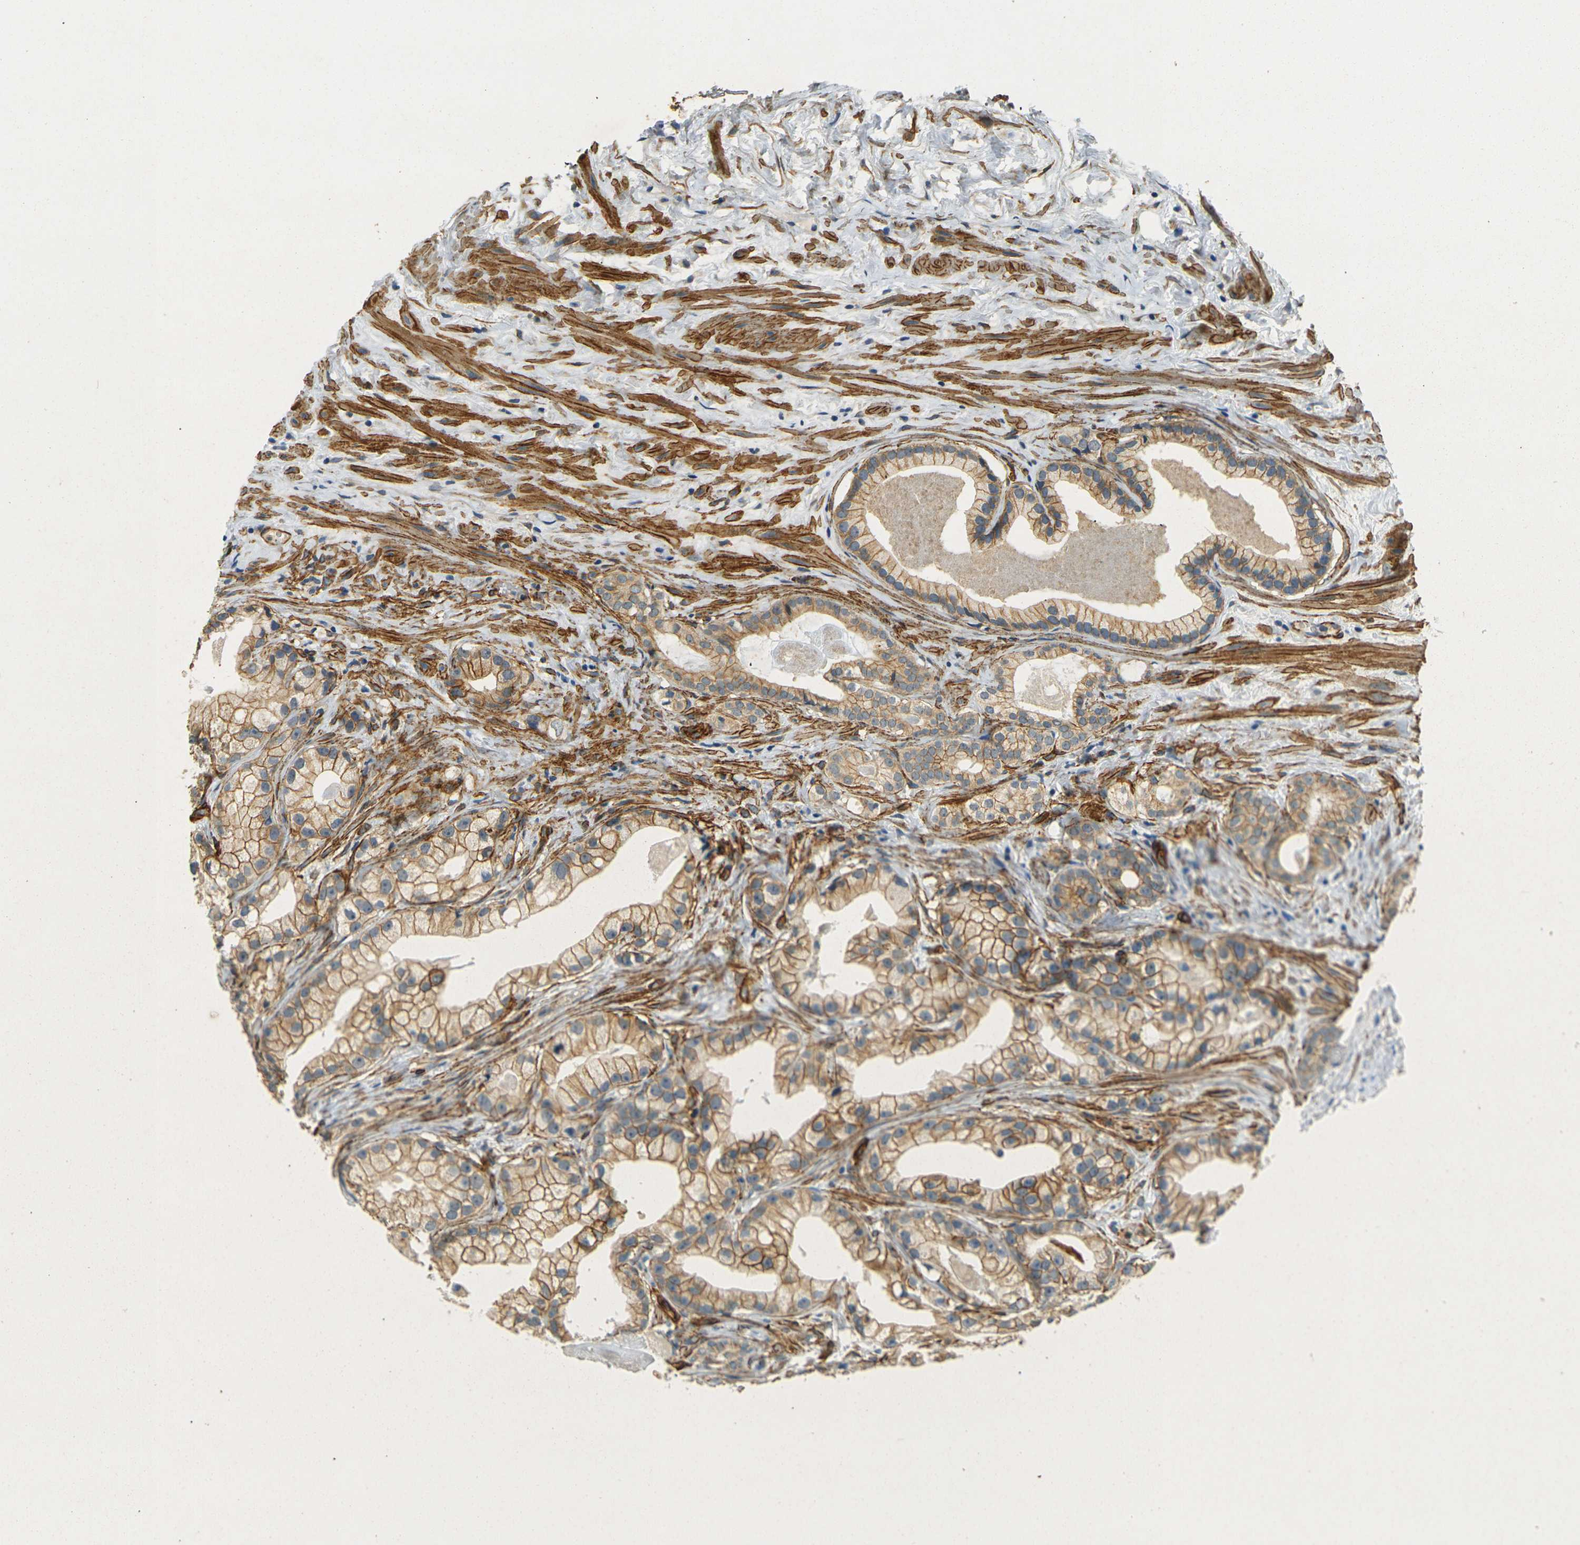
{"staining": {"intensity": "moderate", "quantity": "25%-75%", "location": "cytoplasmic/membranous"}, "tissue": "prostate cancer", "cell_type": "Tumor cells", "image_type": "cancer", "snomed": [{"axis": "morphology", "description": "Adenocarcinoma, Low grade"}, {"axis": "topography", "description": "Prostate"}], "caption": "Low-grade adenocarcinoma (prostate) was stained to show a protein in brown. There is medium levels of moderate cytoplasmic/membranous staining in approximately 25%-75% of tumor cells.", "gene": "EPHA7", "patient": {"sex": "male", "age": 59}}